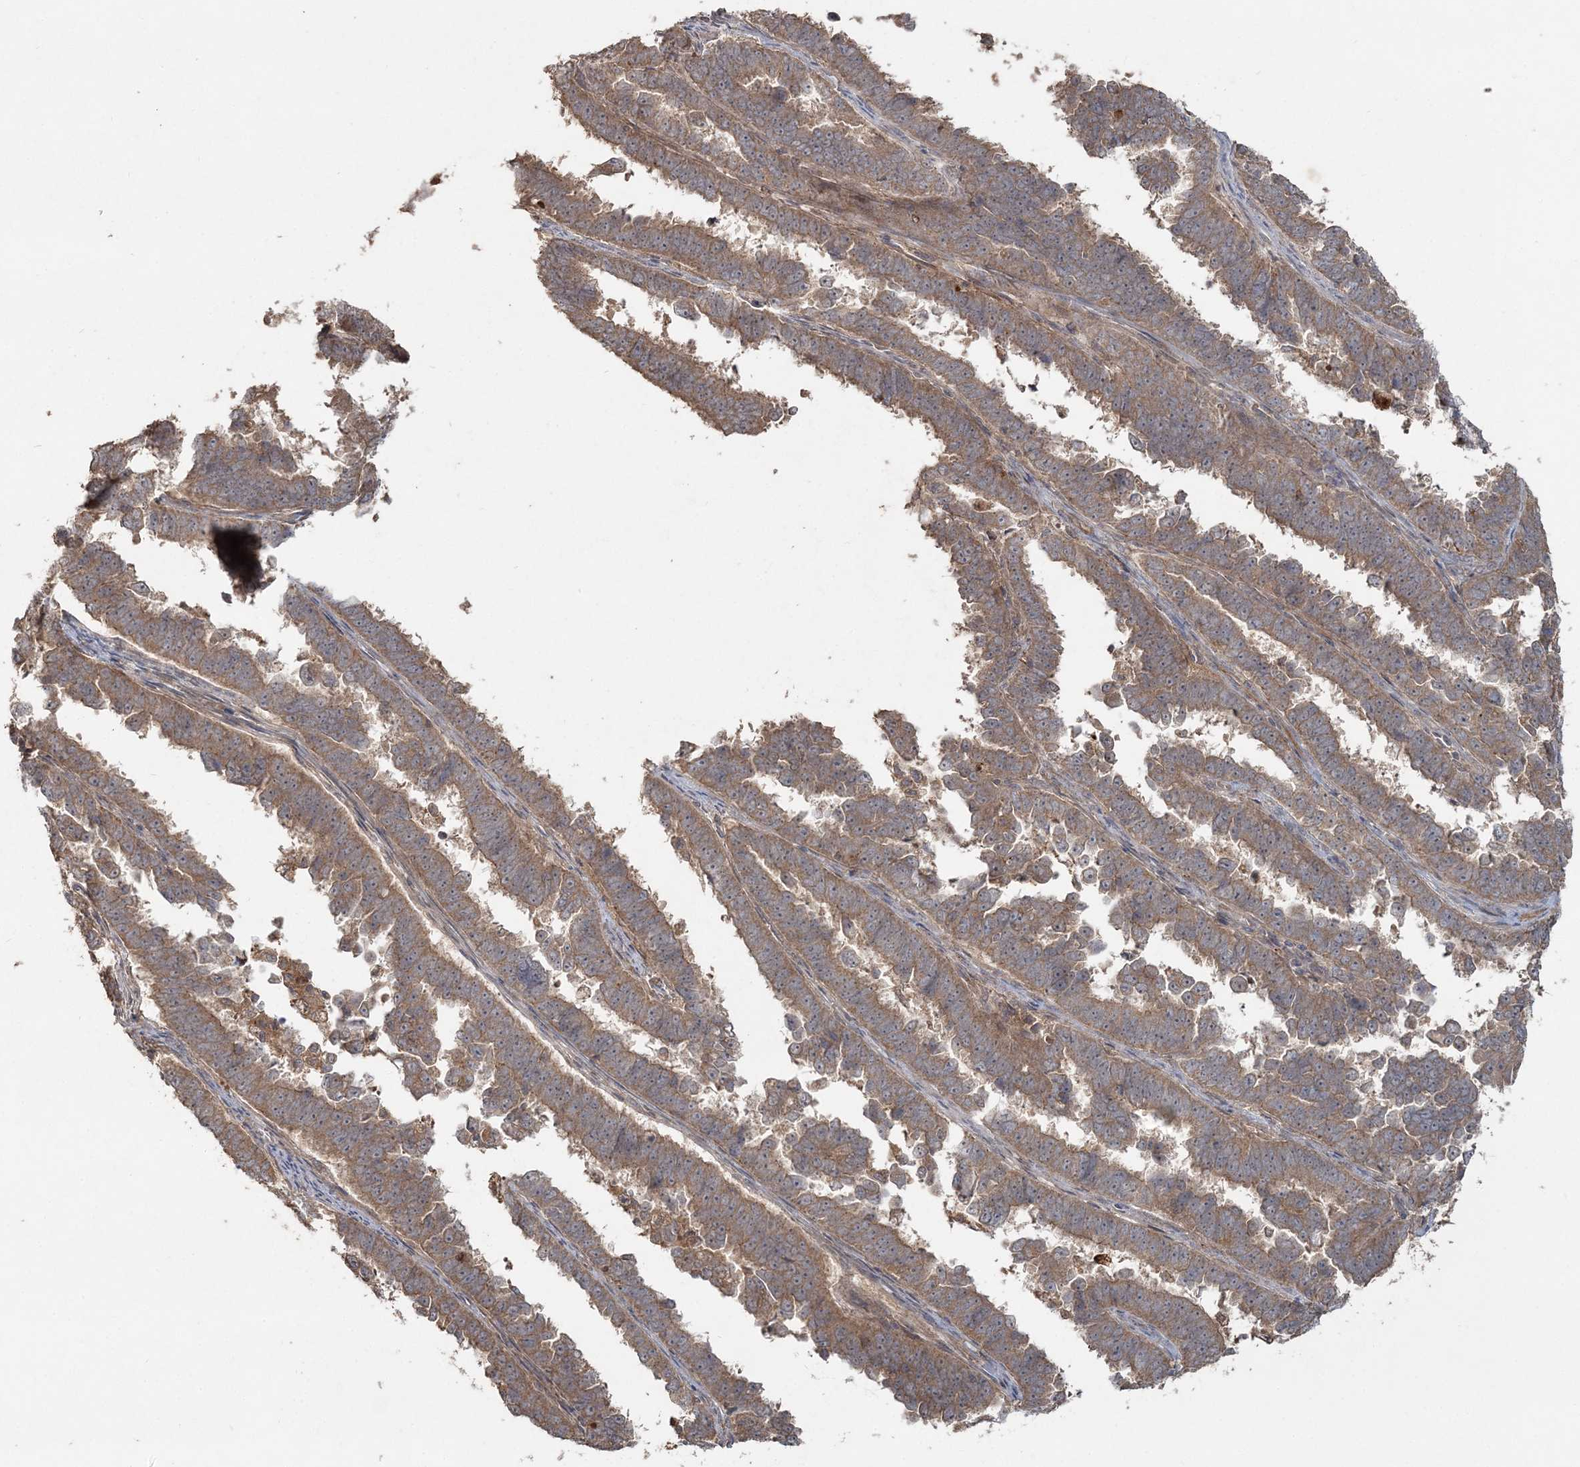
{"staining": {"intensity": "moderate", "quantity": ">75%", "location": "cytoplasmic/membranous"}, "tissue": "endometrial cancer", "cell_type": "Tumor cells", "image_type": "cancer", "snomed": [{"axis": "morphology", "description": "Adenocarcinoma, NOS"}, {"axis": "topography", "description": "Endometrium"}], "caption": "Endometrial cancer stained with a brown dye reveals moderate cytoplasmic/membranous positive positivity in about >75% of tumor cells.", "gene": "SPRY1", "patient": {"sex": "female", "age": 75}}